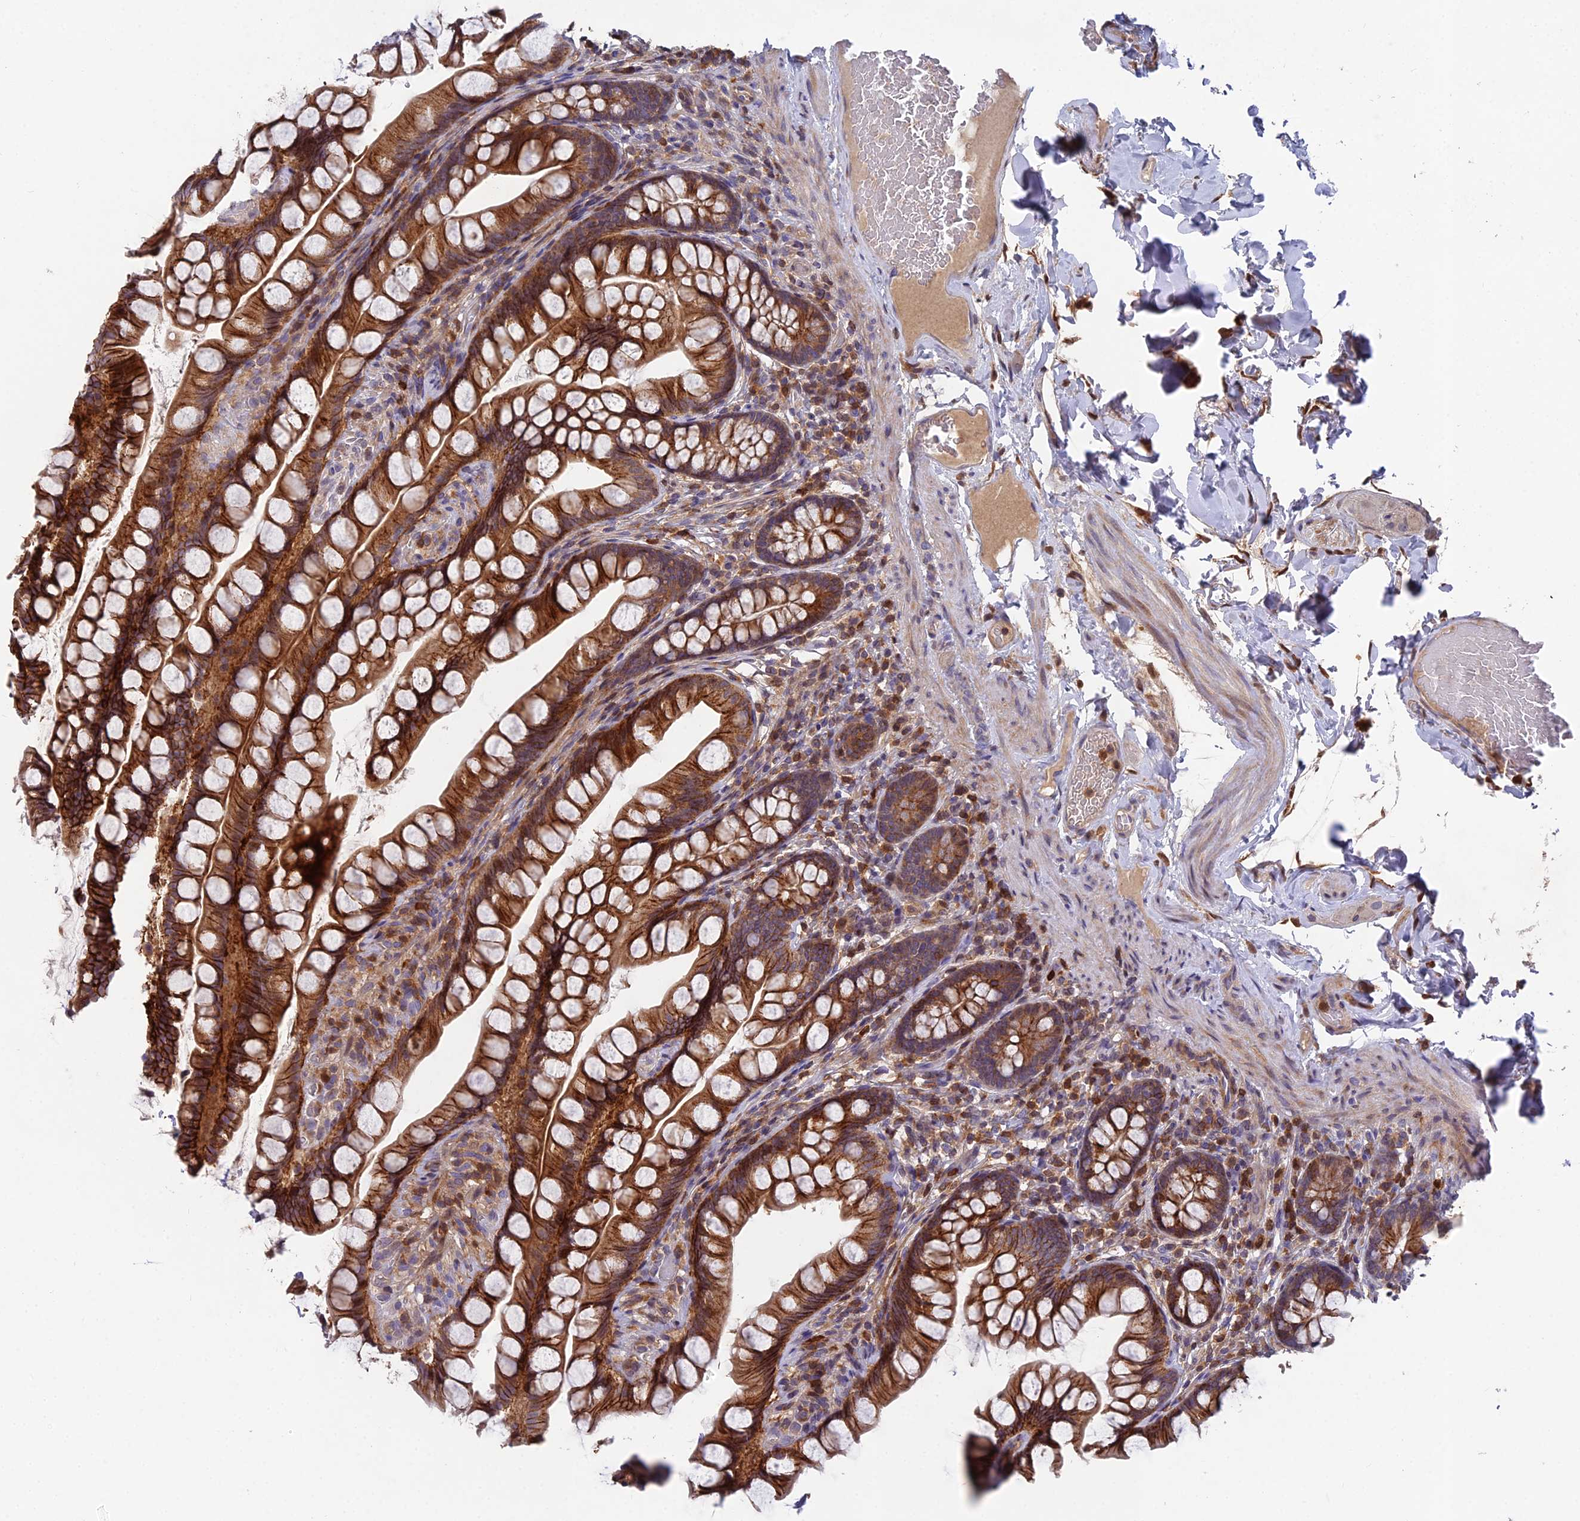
{"staining": {"intensity": "strong", "quantity": ">75%", "location": "cytoplasmic/membranous"}, "tissue": "small intestine", "cell_type": "Glandular cells", "image_type": "normal", "snomed": [{"axis": "morphology", "description": "Normal tissue, NOS"}, {"axis": "topography", "description": "Small intestine"}], "caption": "Immunohistochemical staining of unremarkable human small intestine exhibits >75% levels of strong cytoplasmic/membranous protein positivity in approximately >75% of glandular cells.", "gene": "GALK2", "patient": {"sex": "male", "age": 70}}